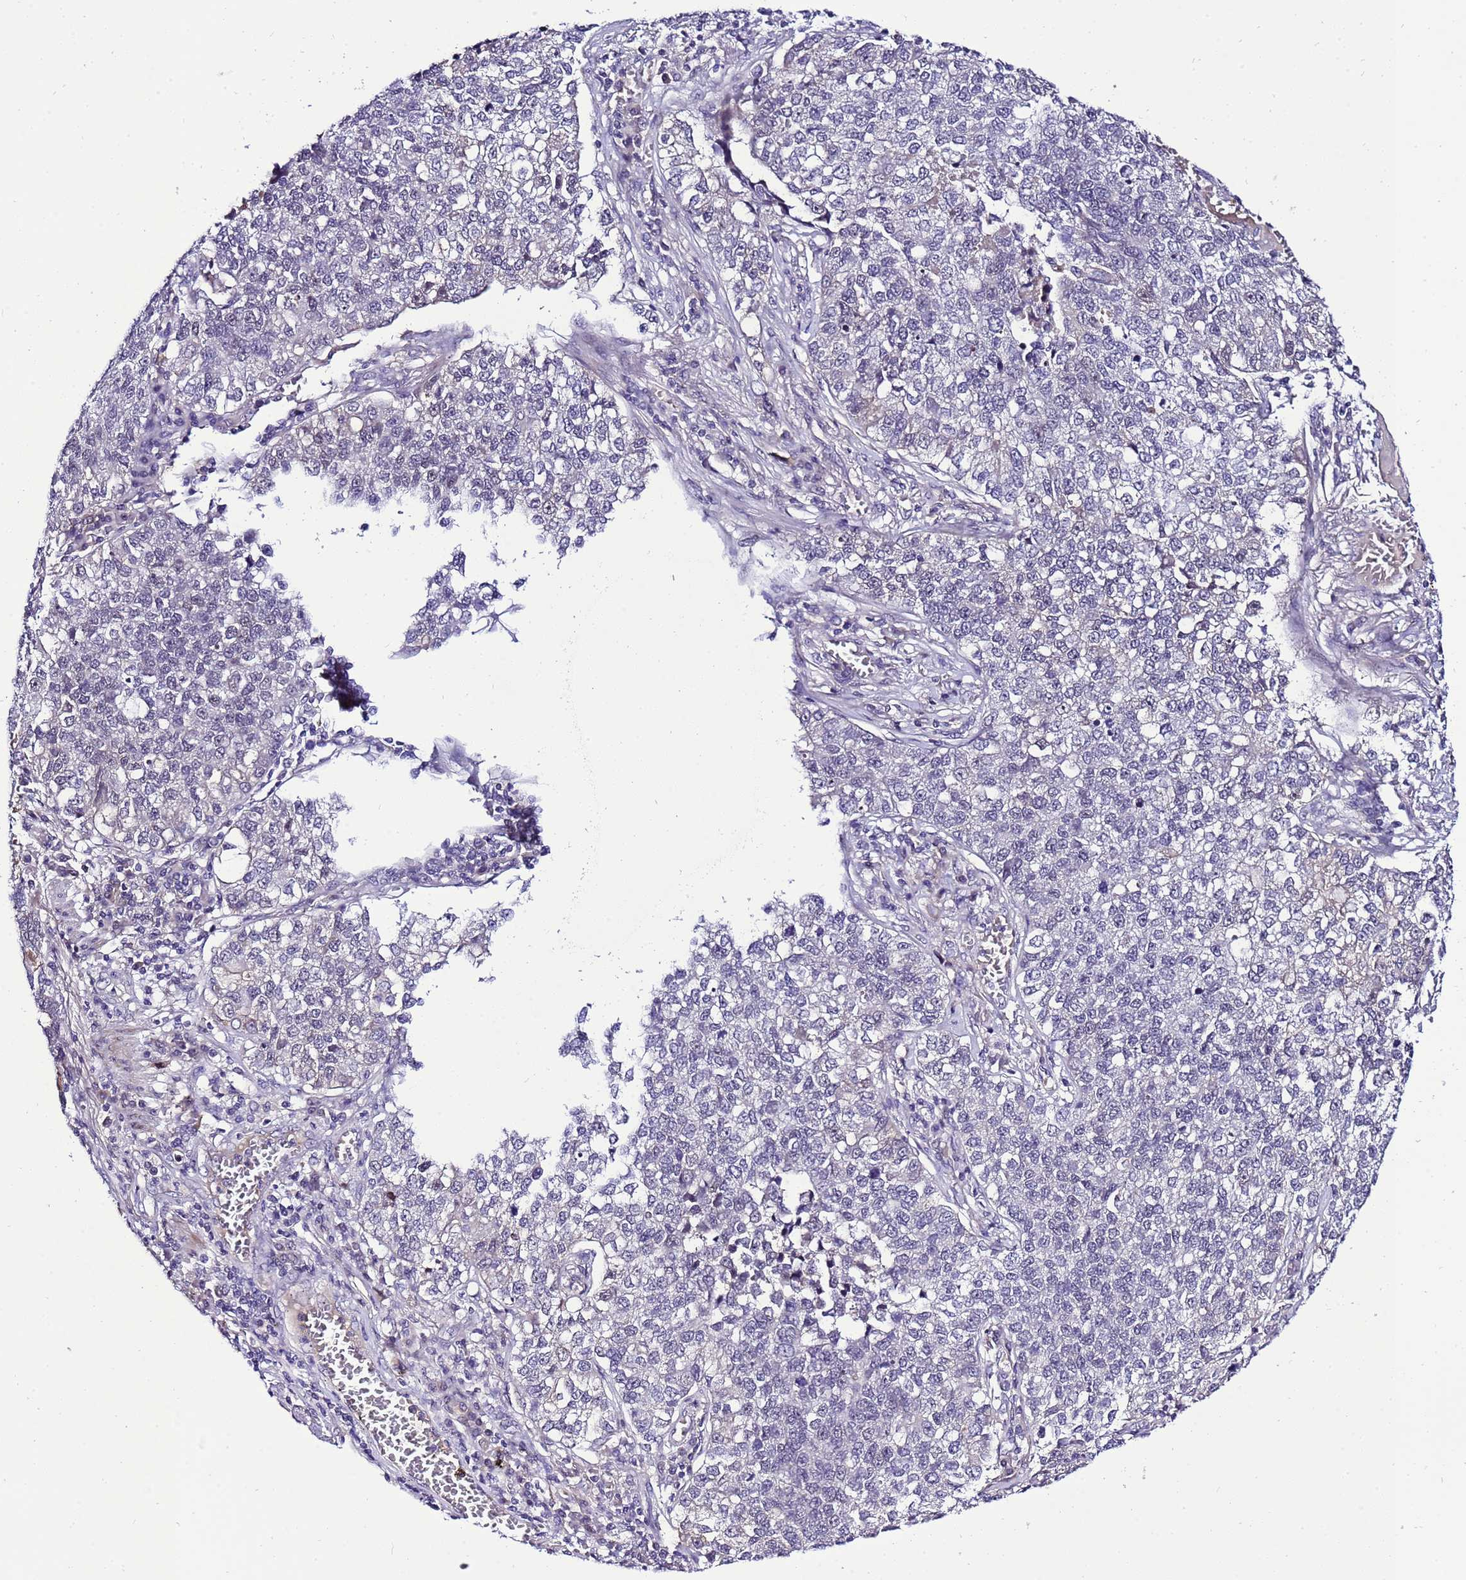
{"staining": {"intensity": "negative", "quantity": "none", "location": "none"}, "tissue": "lung cancer", "cell_type": "Tumor cells", "image_type": "cancer", "snomed": [{"axis": "morphology", "description": "Adenocarcinoma, NOS"}, {"axis": "topography", "description": "Lung"}], "caption": "Histopathology image shows no significant protein expression in tumor cells of lung cancer (adenocarcinoma).", "gene": "C19orf47", "patient": {"sex": "male", "age": 49}}